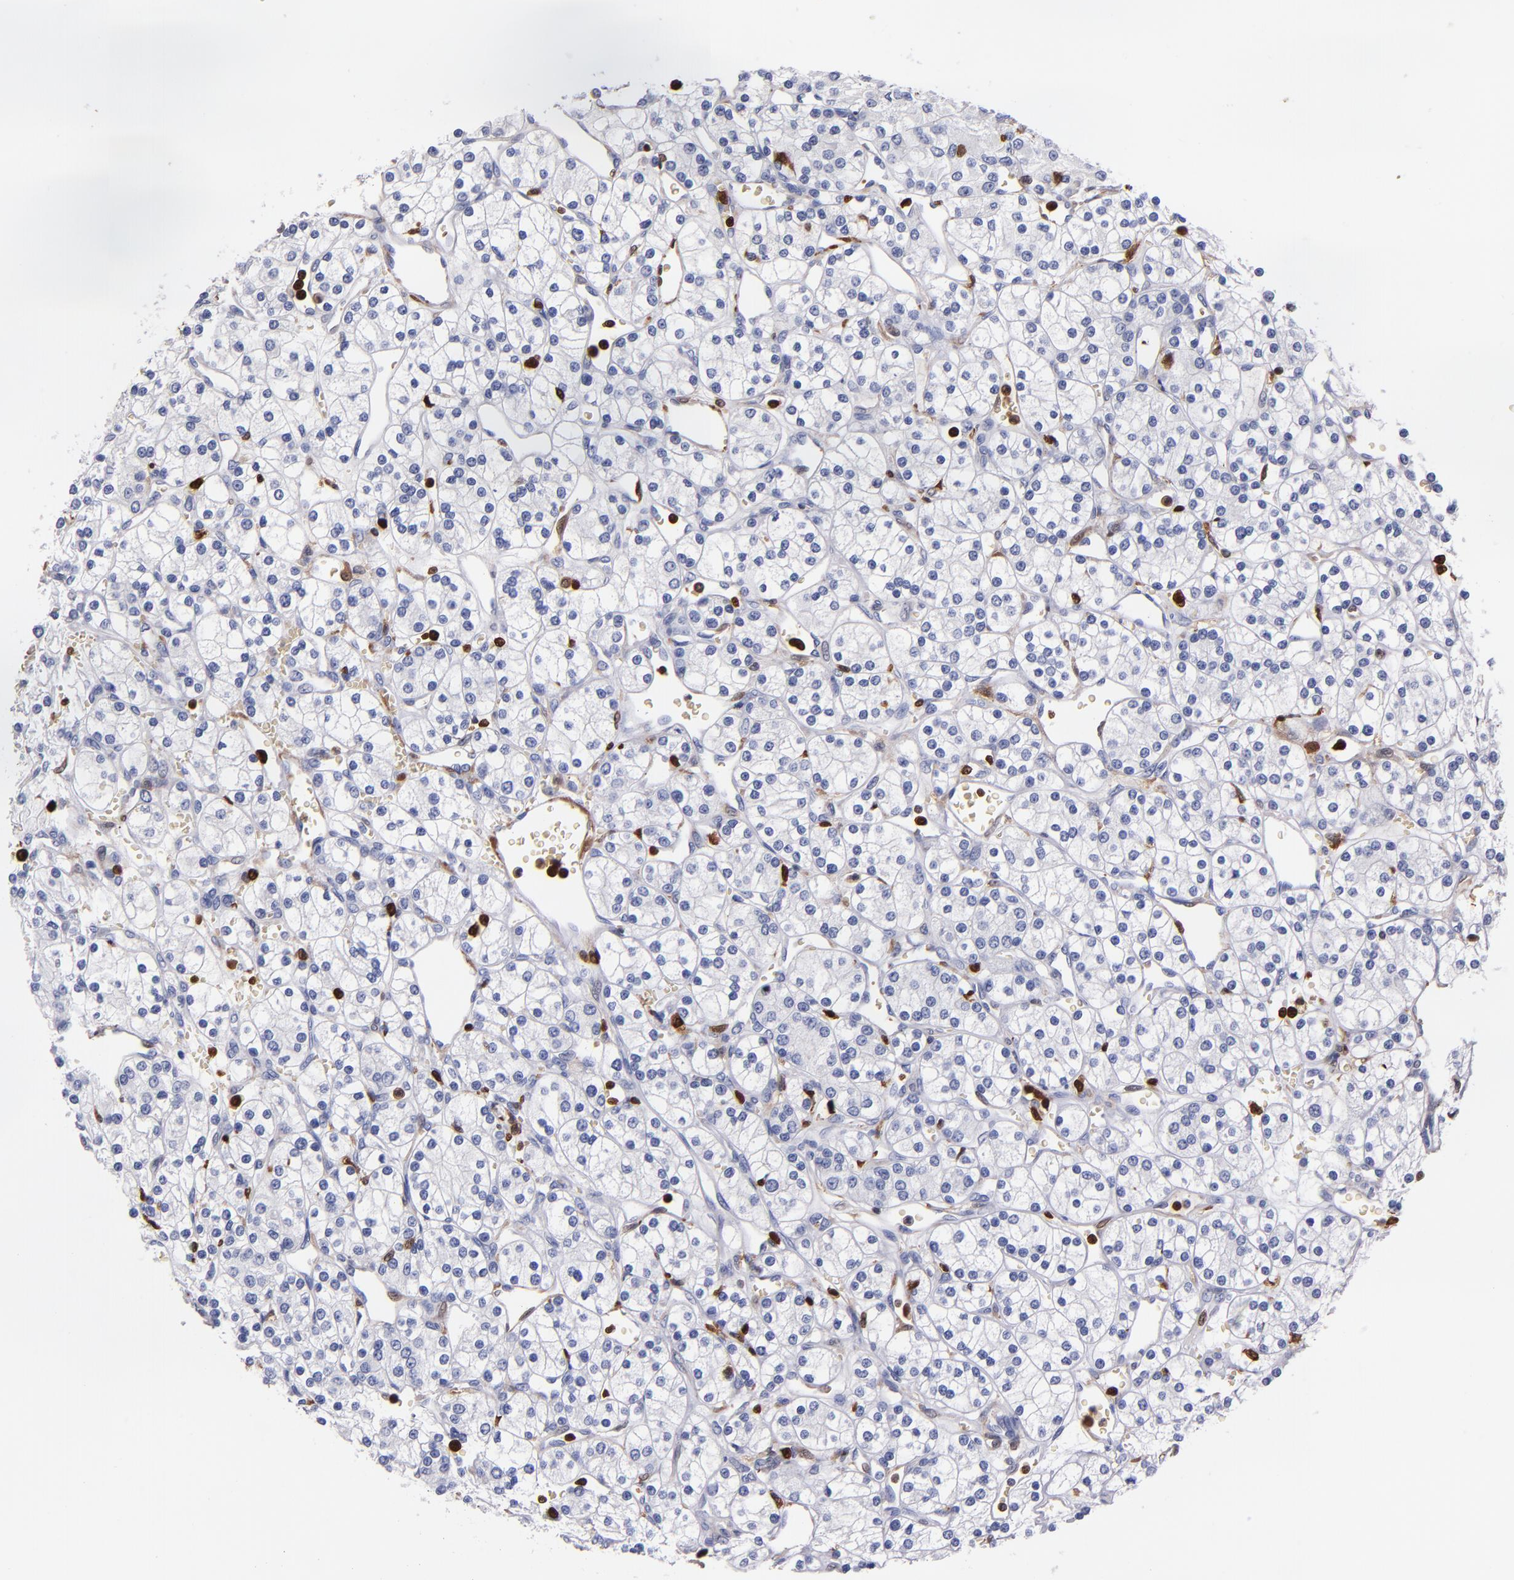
{"staining": {"intensity": "negative", "quantity": "none", "location": "none"}, "tissue": "renal cancer", "cell_type": "Tumor cells", "image_type": "cancer", "snomed": [{"axis": "morphology", "description": "Adenocarcinoma, NOS"}, {"axis": "topography", "description": "Kidney"}], "caption": "DAB immunohistochemical staining of renal cancer (adenocarcinoma) demonstrates no significant expression in tumor cells. (DAB immunohistochemistry, high magnification).", "gene": "S100A4", "patient": {"sex": "female", "age": 62}}